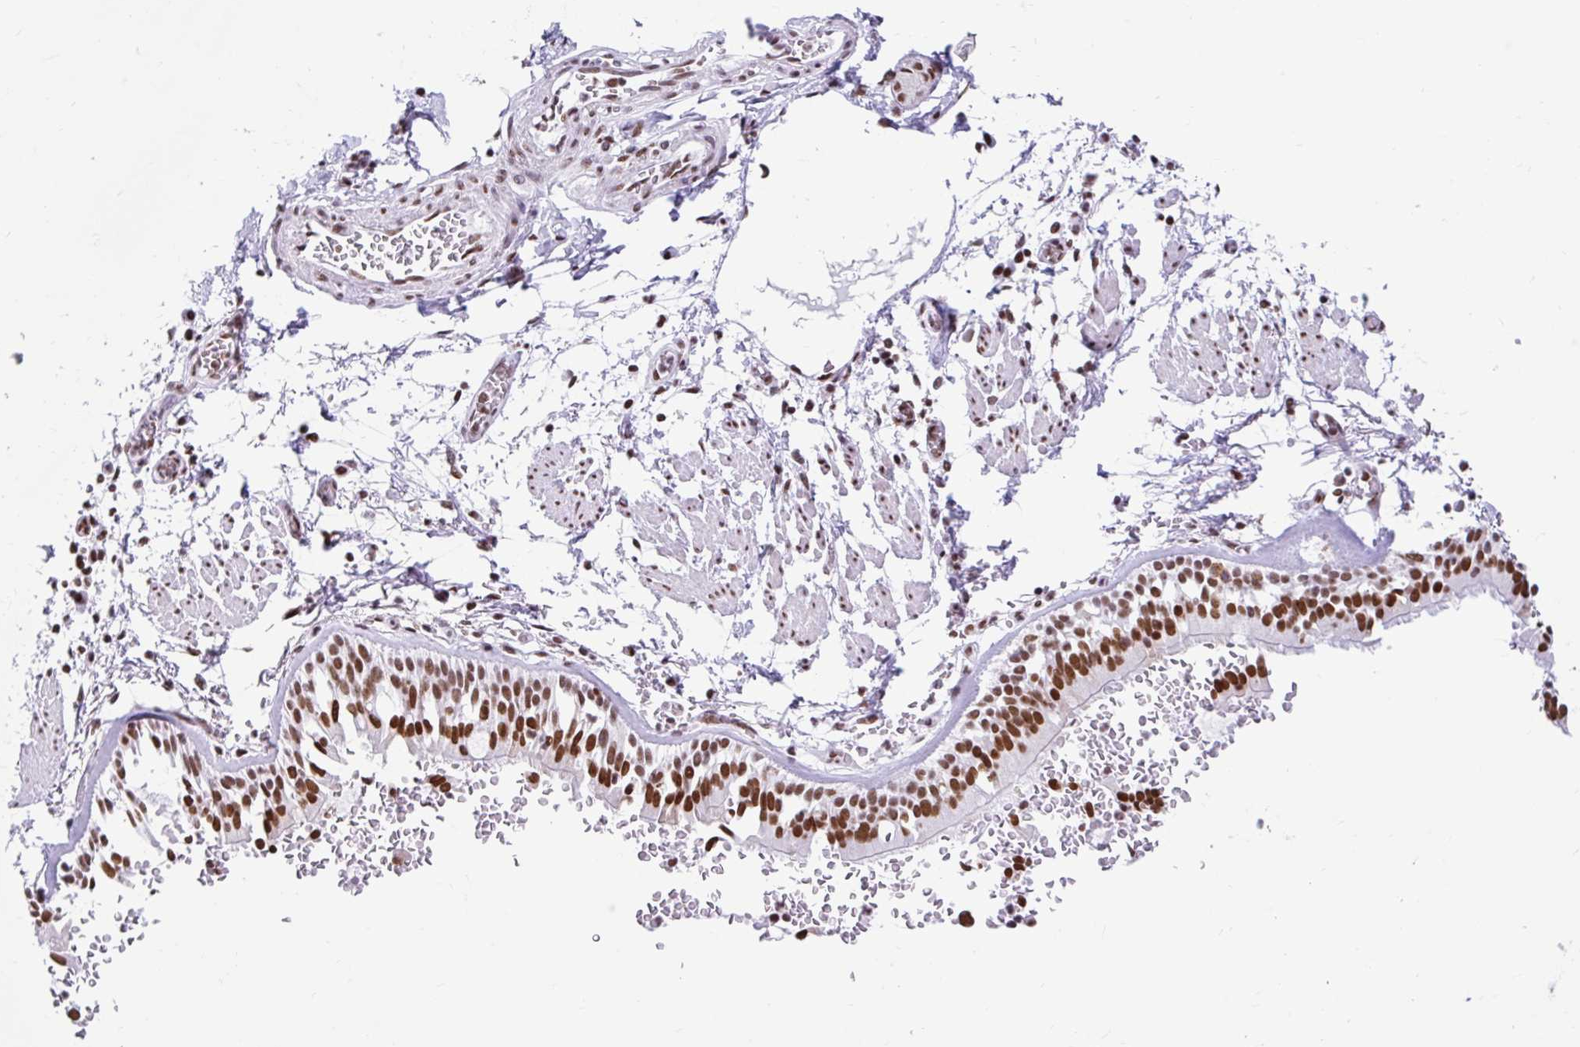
{"staining": {"intensity": "negative", "quantity": "none", "location": "none"}, "tissue": "adipose tissue", "cell_type": "Adipocytes", "image_type": "normal", "snomed": [{"axis": "morphology", "description": "Normal tissue, NOS"}, {"axis": "morphology", "description": "Degeneration, NOS"}, {"axis": "topography", "description": "Cartilage tissue"}, {"axis": "topography", "description": "Lung"}], "caption": "Immunohistochemistry of unremarkable human adipose tissue shows no expression in adipocytes. The staining was performed using DAB to visualize the protein expression in brown, while the nuclei were stained in blue with hematoxylin (Magnification: 20x).", "gene": "KHDRBS1", "patient": {"sex": "female", "age": 61}}